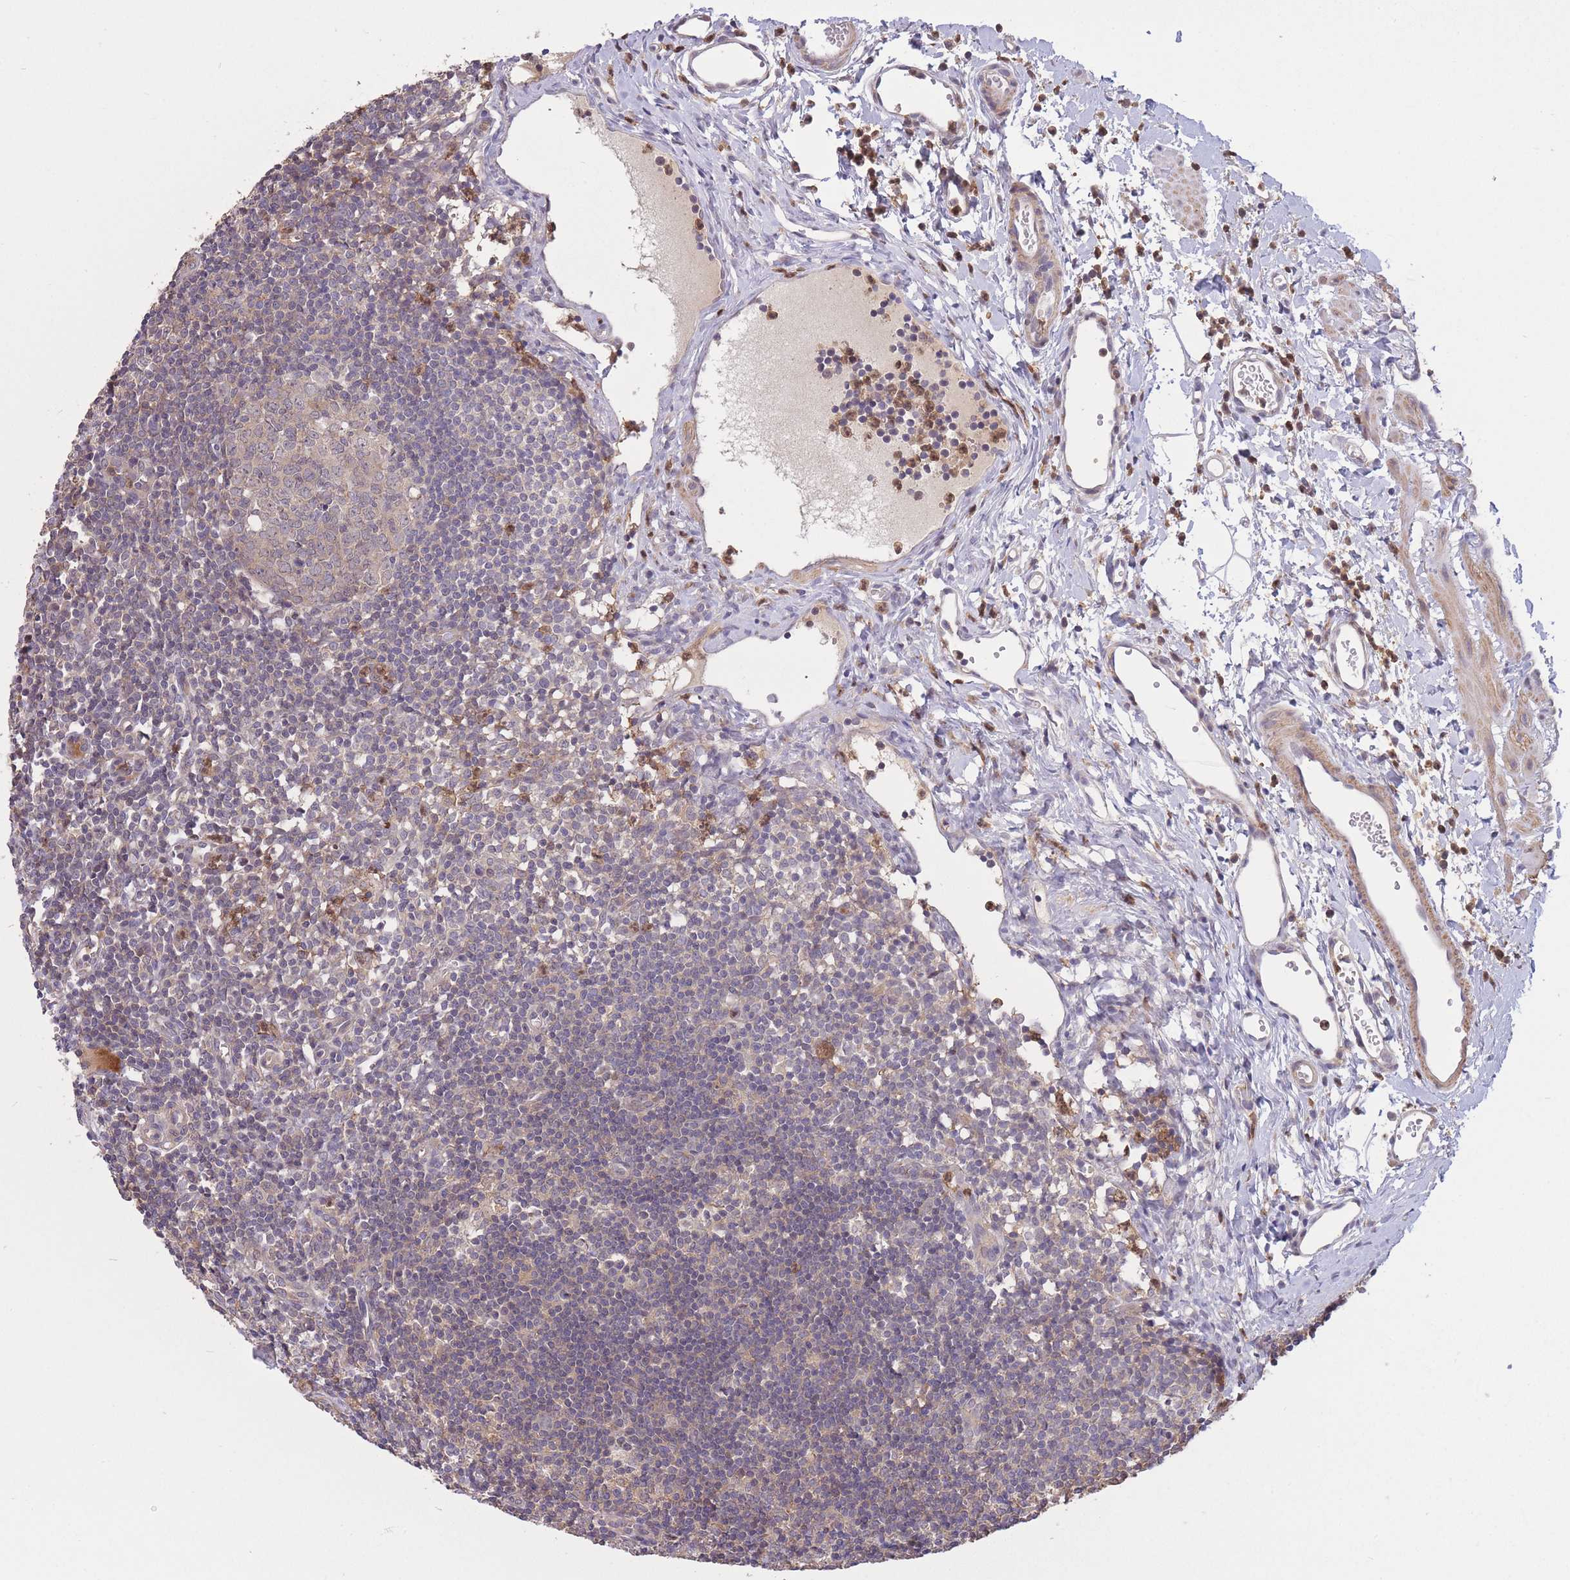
{"staining": {"intensity": "weak", "quantity": "25%-75%", "location": "cytoplasmic/membranous"}, "tissue": "lymph node", "cell_type": "Germinal center cells", "image_type": "normal", "snomed": [{"axis": "morphology", "description": "Normal tissue, NOS"}, {"axis": "topography", "description": "Lymph node"}], "caption": "Brown immunohistochemical staining in normal lymph node demonstrates weak cytoplasmic/membranous expression in approximately 25%-75% of germinal center cells.", "gene": "ZNF304", "patient": {"sex": "female", "age": 37}}